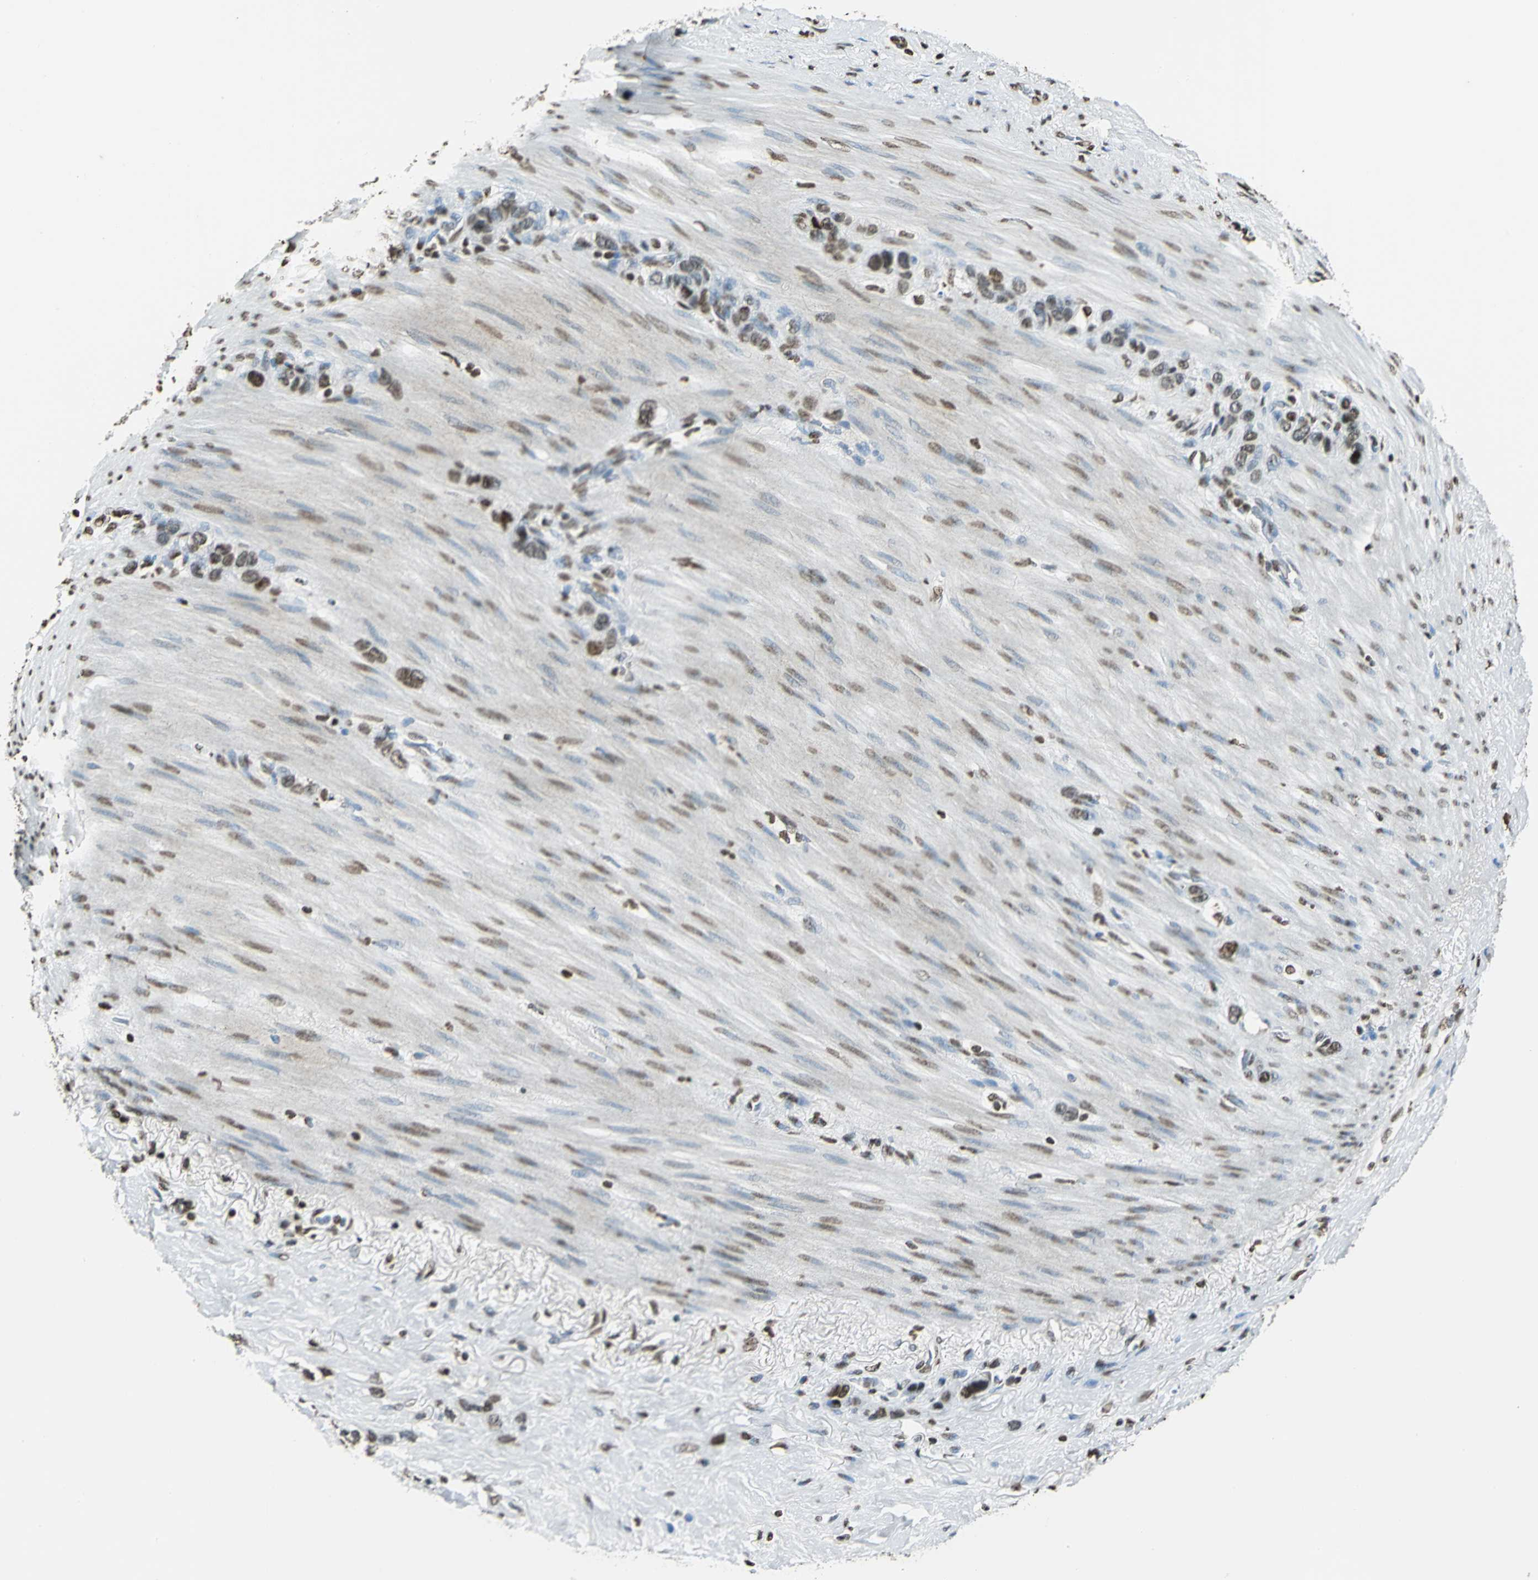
{"staining": {"intensity": "moderate", "quantity": "25%-75%", "location": "nuclear"}, "tissue": "stomach cancer", "cell_type": "Tumor cells", "image_type": "cancer", "snomed": [{"axis": "morphology", "description": "Normal tissue, NOS"}, {"axis": "morphology", "description": "Adenocarcinoma, NOS"}, {"axis": "morphology", "description": "Adenocarcinoma, High grade"}, {"axis": "topography", "description": "Stomach, upper"}, {"axis": "topography", "description": "Stomach"}], "caption": "Protein staining of stomach cancer (adenocarcinoma) tissue reveals moderate nuclear expression in approximately 25%-75% of tumor cells.", "gene": "MCM4", "patient": {"sex": "female", "age": 65}}